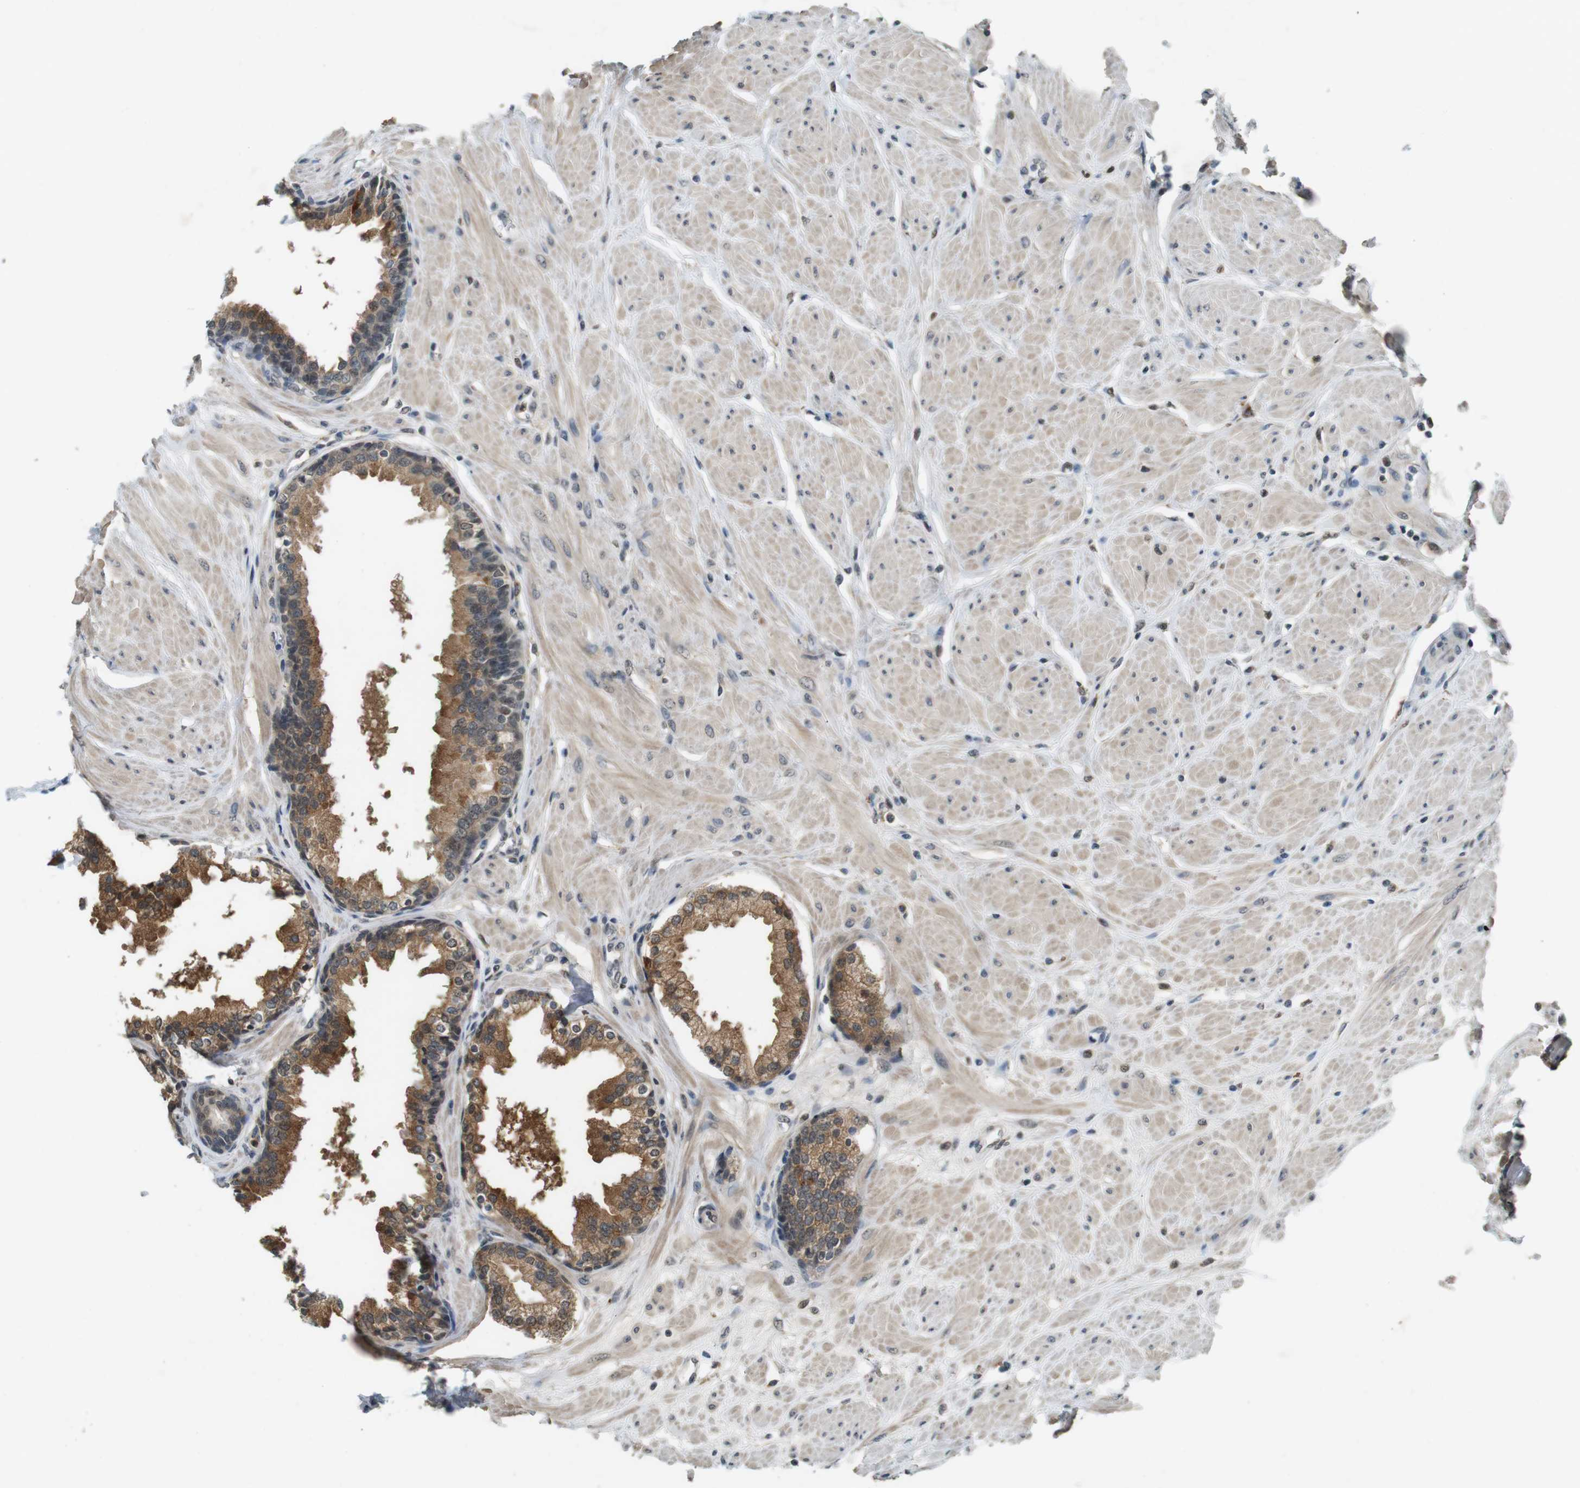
{"staining": {"intensity": "moderate", "quantity": ">75%", "location": "cytoplasmic/membranous"}, "tissue": "prostate", "cell_type": "Glandular cells", "image_type": "normal", "snomed": [{"axis": "morphology", "description": "Normal tissue, NOS"}, {"axis": "topography", "description": "Prostate"}], "caption": "Immunohistochemical staining of unremarkable human prostate demonstrates >75% levels of moderate cytoplasmic/membranous protein positivity in approximately >75% of glandular cells. (Brightfield microscopy of DAB IHC at high magnification).", "gene": "CDK14", "patient": {"sex": "male", "age": 51}}